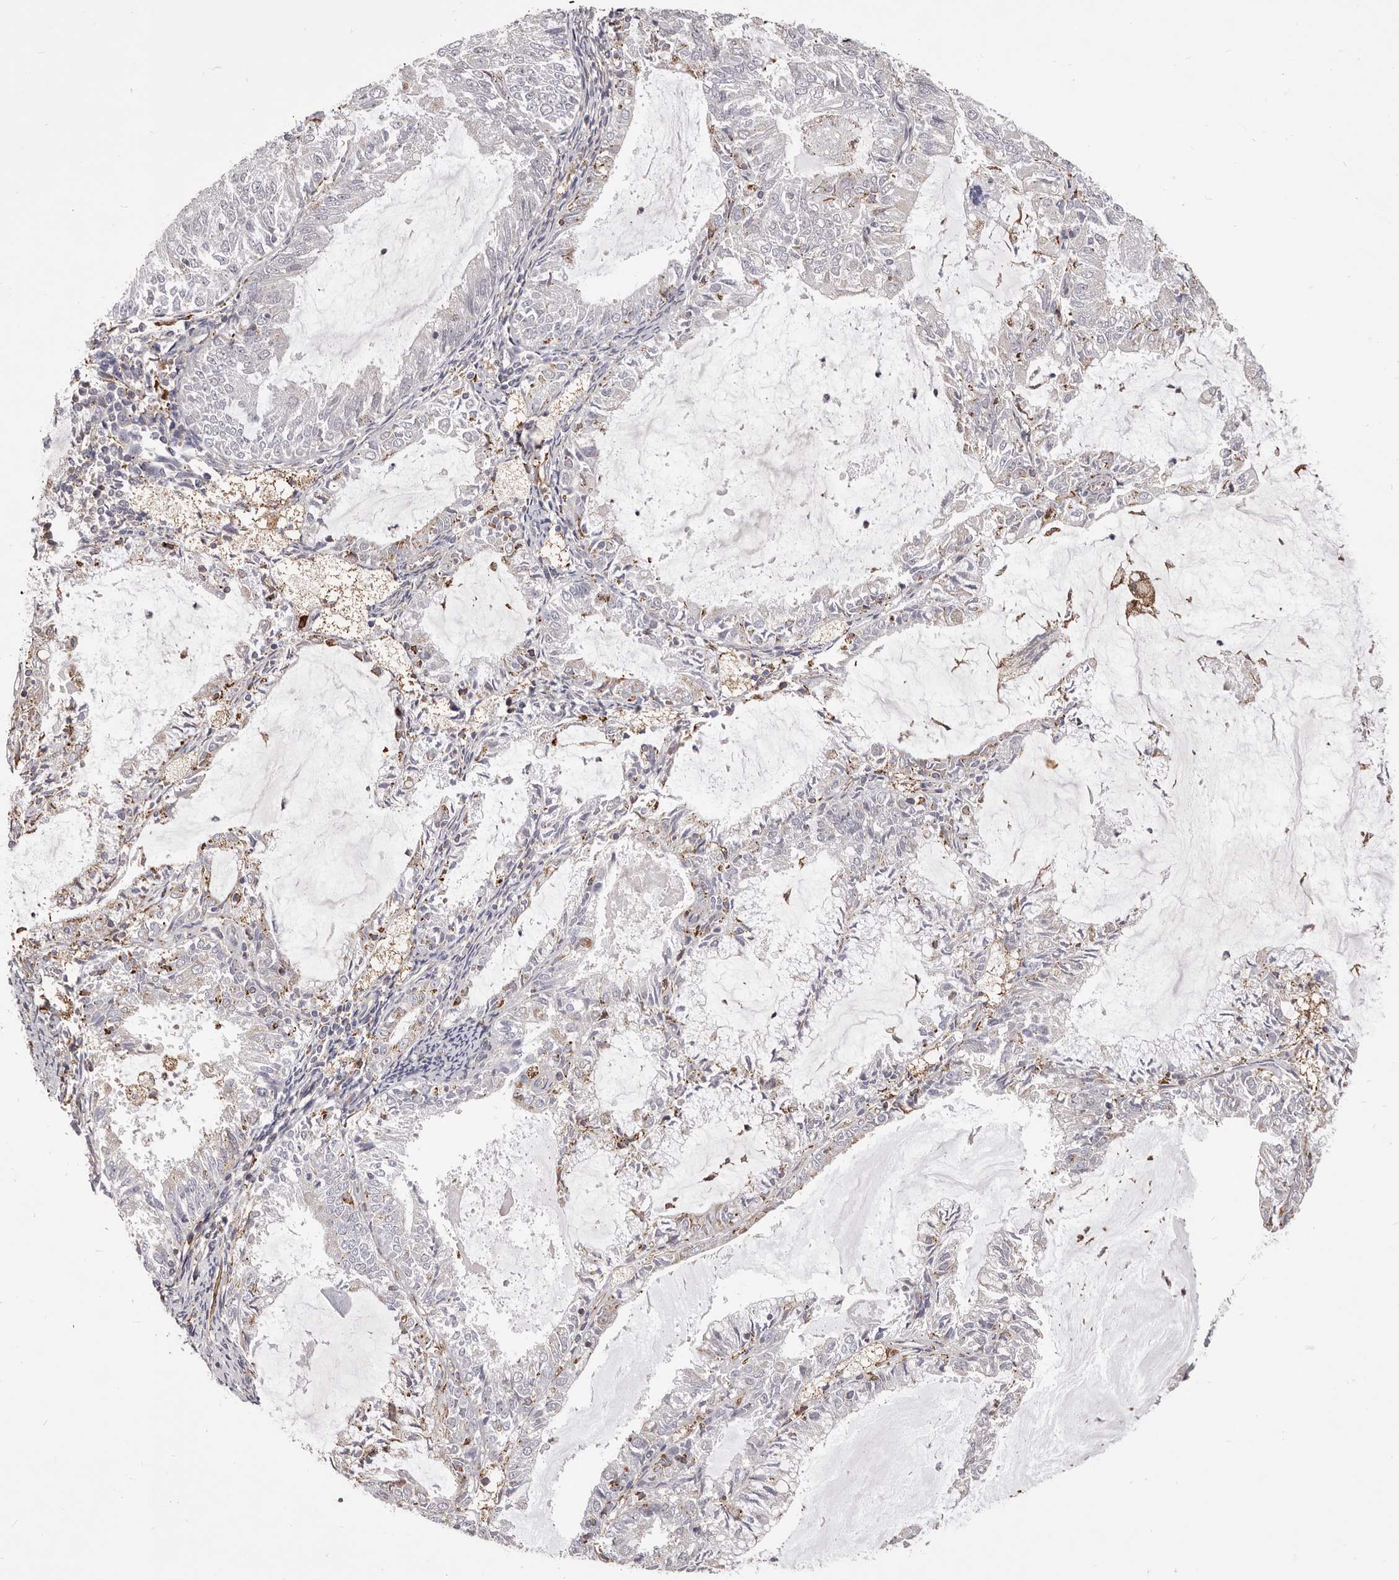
{"staining": {"intensity": "negative", "quantity": "none", "location": "none"}, "tissue": "endometrial cancer", "cell_type": "Tumor cells", "image_type": "cancer", "snomed": [{"axis": "morphology", "description": "Adenocarcinoma, NOS"}, {"axis": "topography", "description": "Endometrium"}], "caption": "Immunohistochemistry (IHC) photomicrograph of human adenocarcinoma (endometrial) stained for a protein (brown), which exhibits no positivity in tumor cells.", "gene": "ALPK1", "patient": {"sex": "female", "age": 57}}